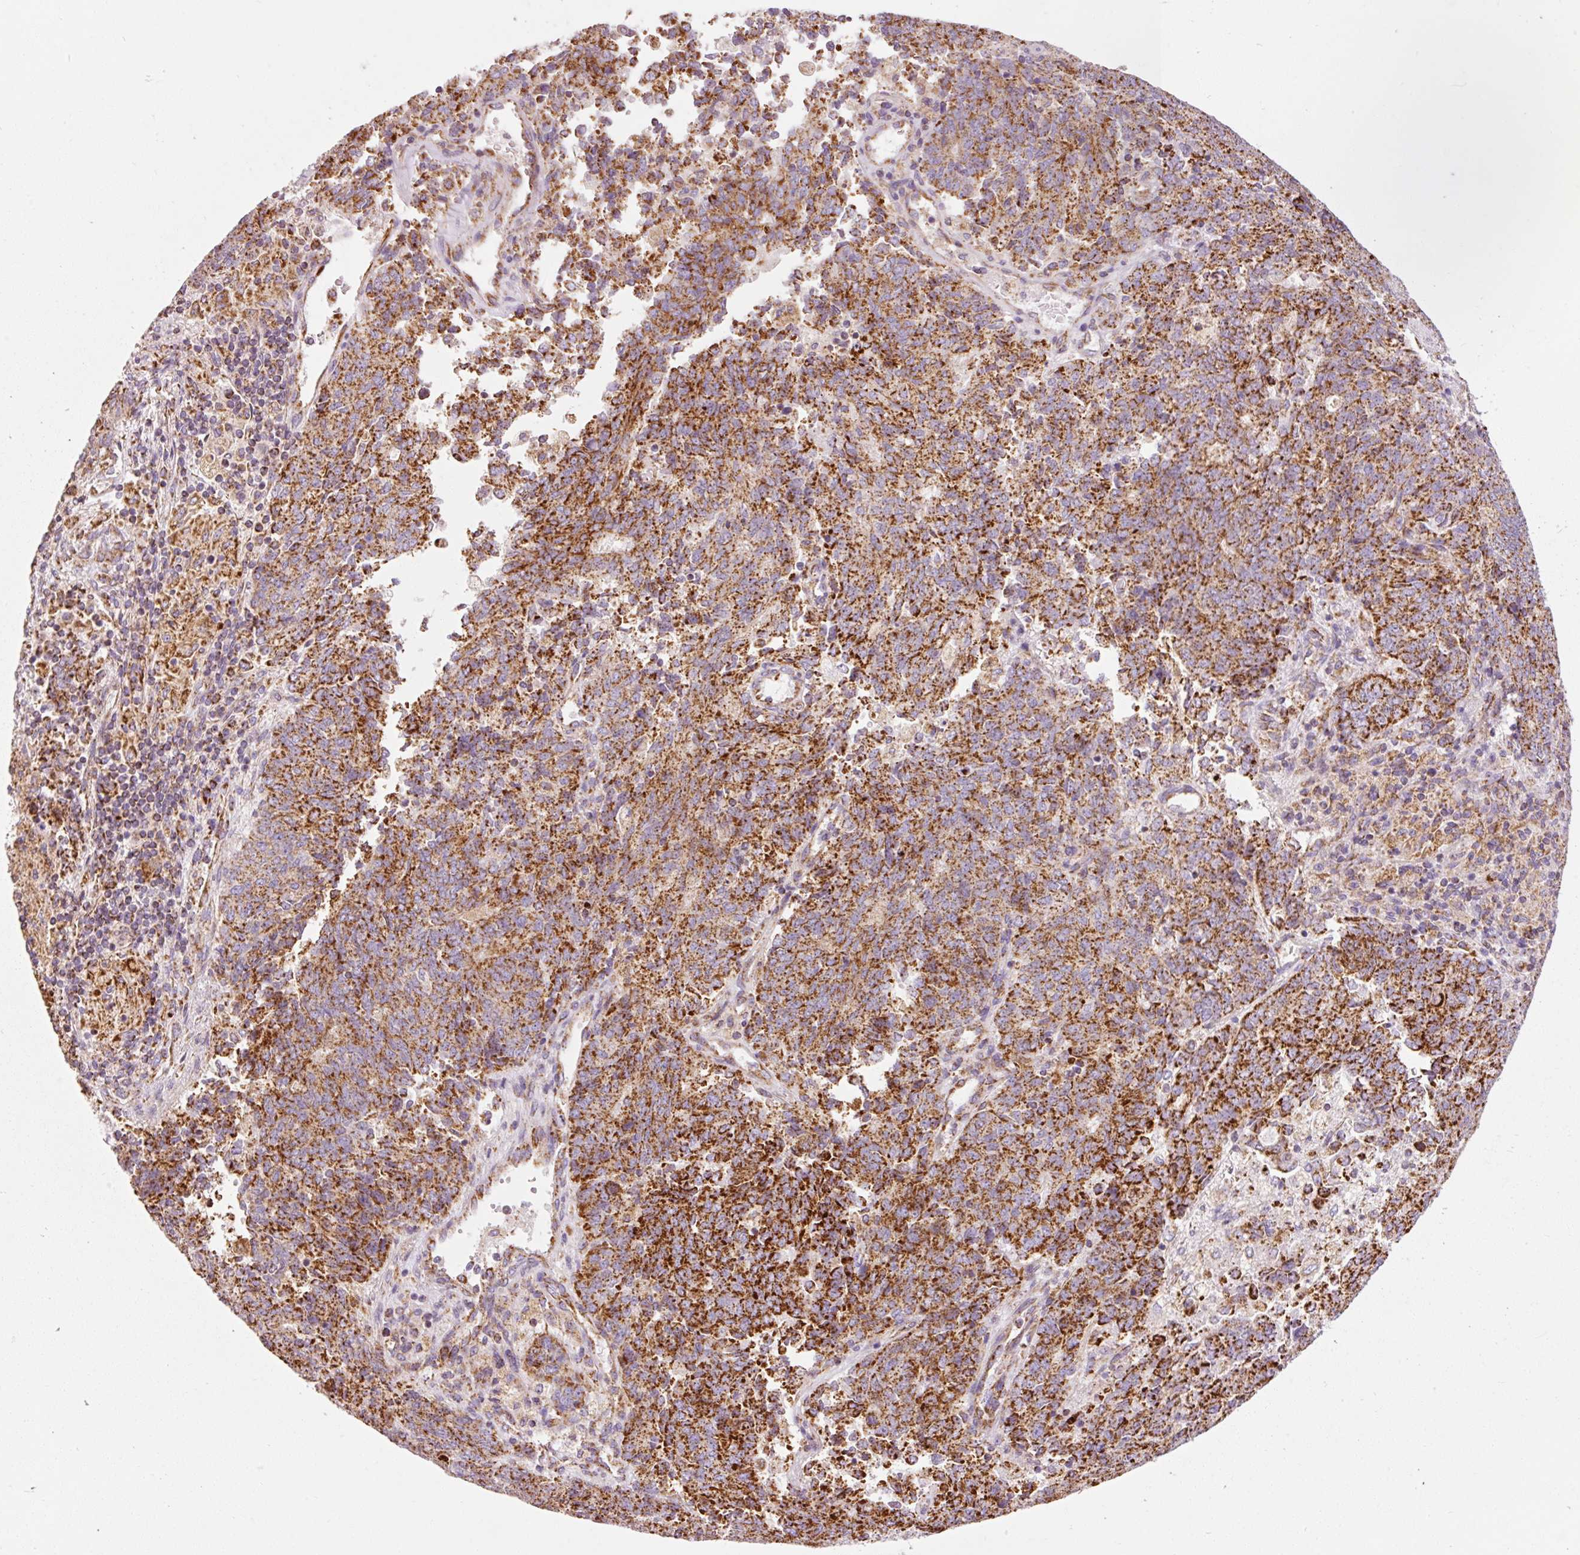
{"staining": {"intensity": "strong", "quantity": ">75%", "location": "cytoplasmic/membranous"}, "tissue": "endometrial cancer", "cell_type": "Tumor cells", "image_type": "cancer", "snomed": [{"axis": "morphology", "description": "Adenocarcinoma, NOS"}, {"axis": "topography", "description": "Endometrium"}], "caption": "Immunohistochemistry (IHC) (DAB (3,3'-diaminobenzidine)) staining of endometrial cancer (adenocarcinoma) shows strong cytoplasmic/membranous protein positivity in about >75% of tumor cells.", "gene": "NDUFB4", "patient": {"sex": "female", "age": 80}}